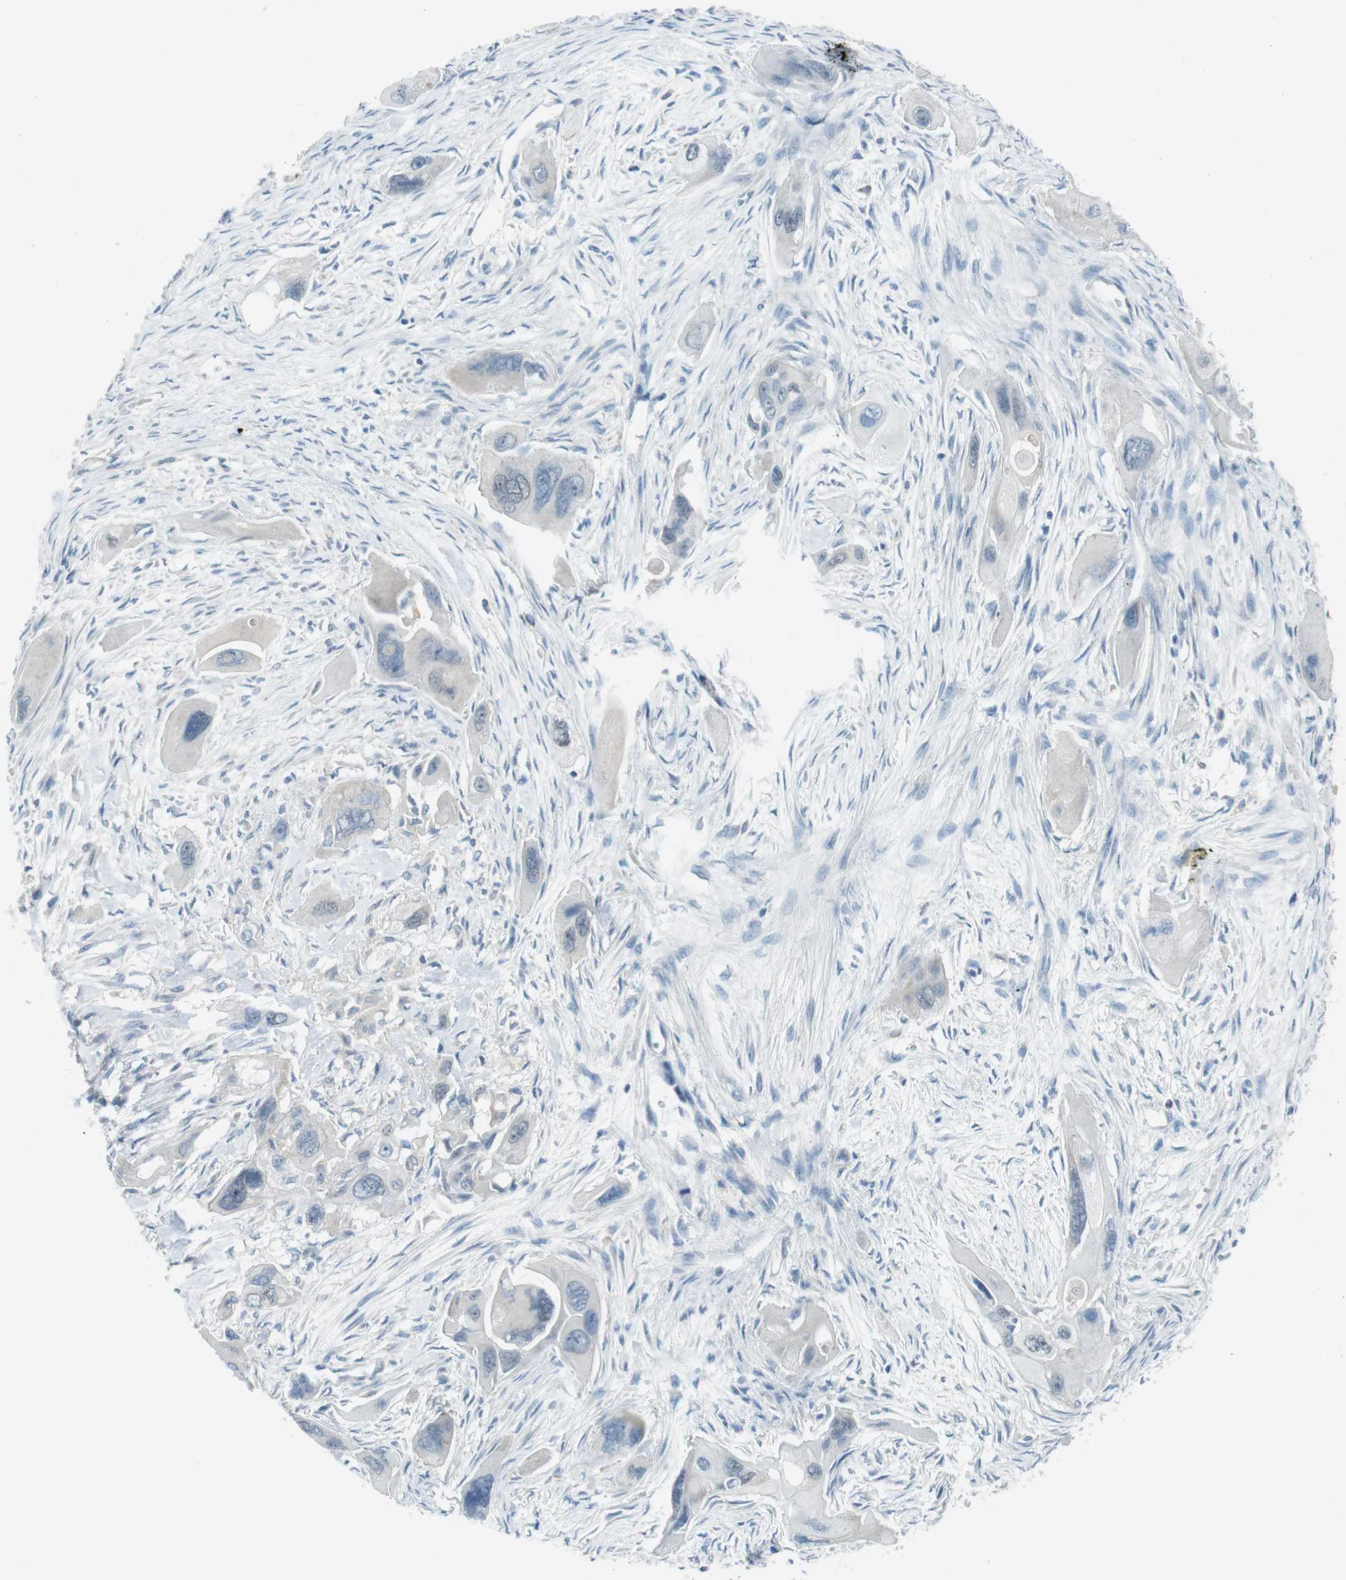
{"staining": {"intensity": "negative", "quantity": "none", "location": "none"}, "tissue": "pancreatic cancer", "cell_type": "Tumor cells", "image_type": "cancer", "snomed": [{"axis": "morphology", "description": "Normal tissue, NOS"}, {"axis": "topography", "description": "Lymph node"}], "caption": "Immunohistochemical staining of pancreatic cancer shows no significant positivity in tumor cells. Nuclei are stained in blue.", "gene": "ENTPD7", "patient": {"sex": "male", "age": 50}}